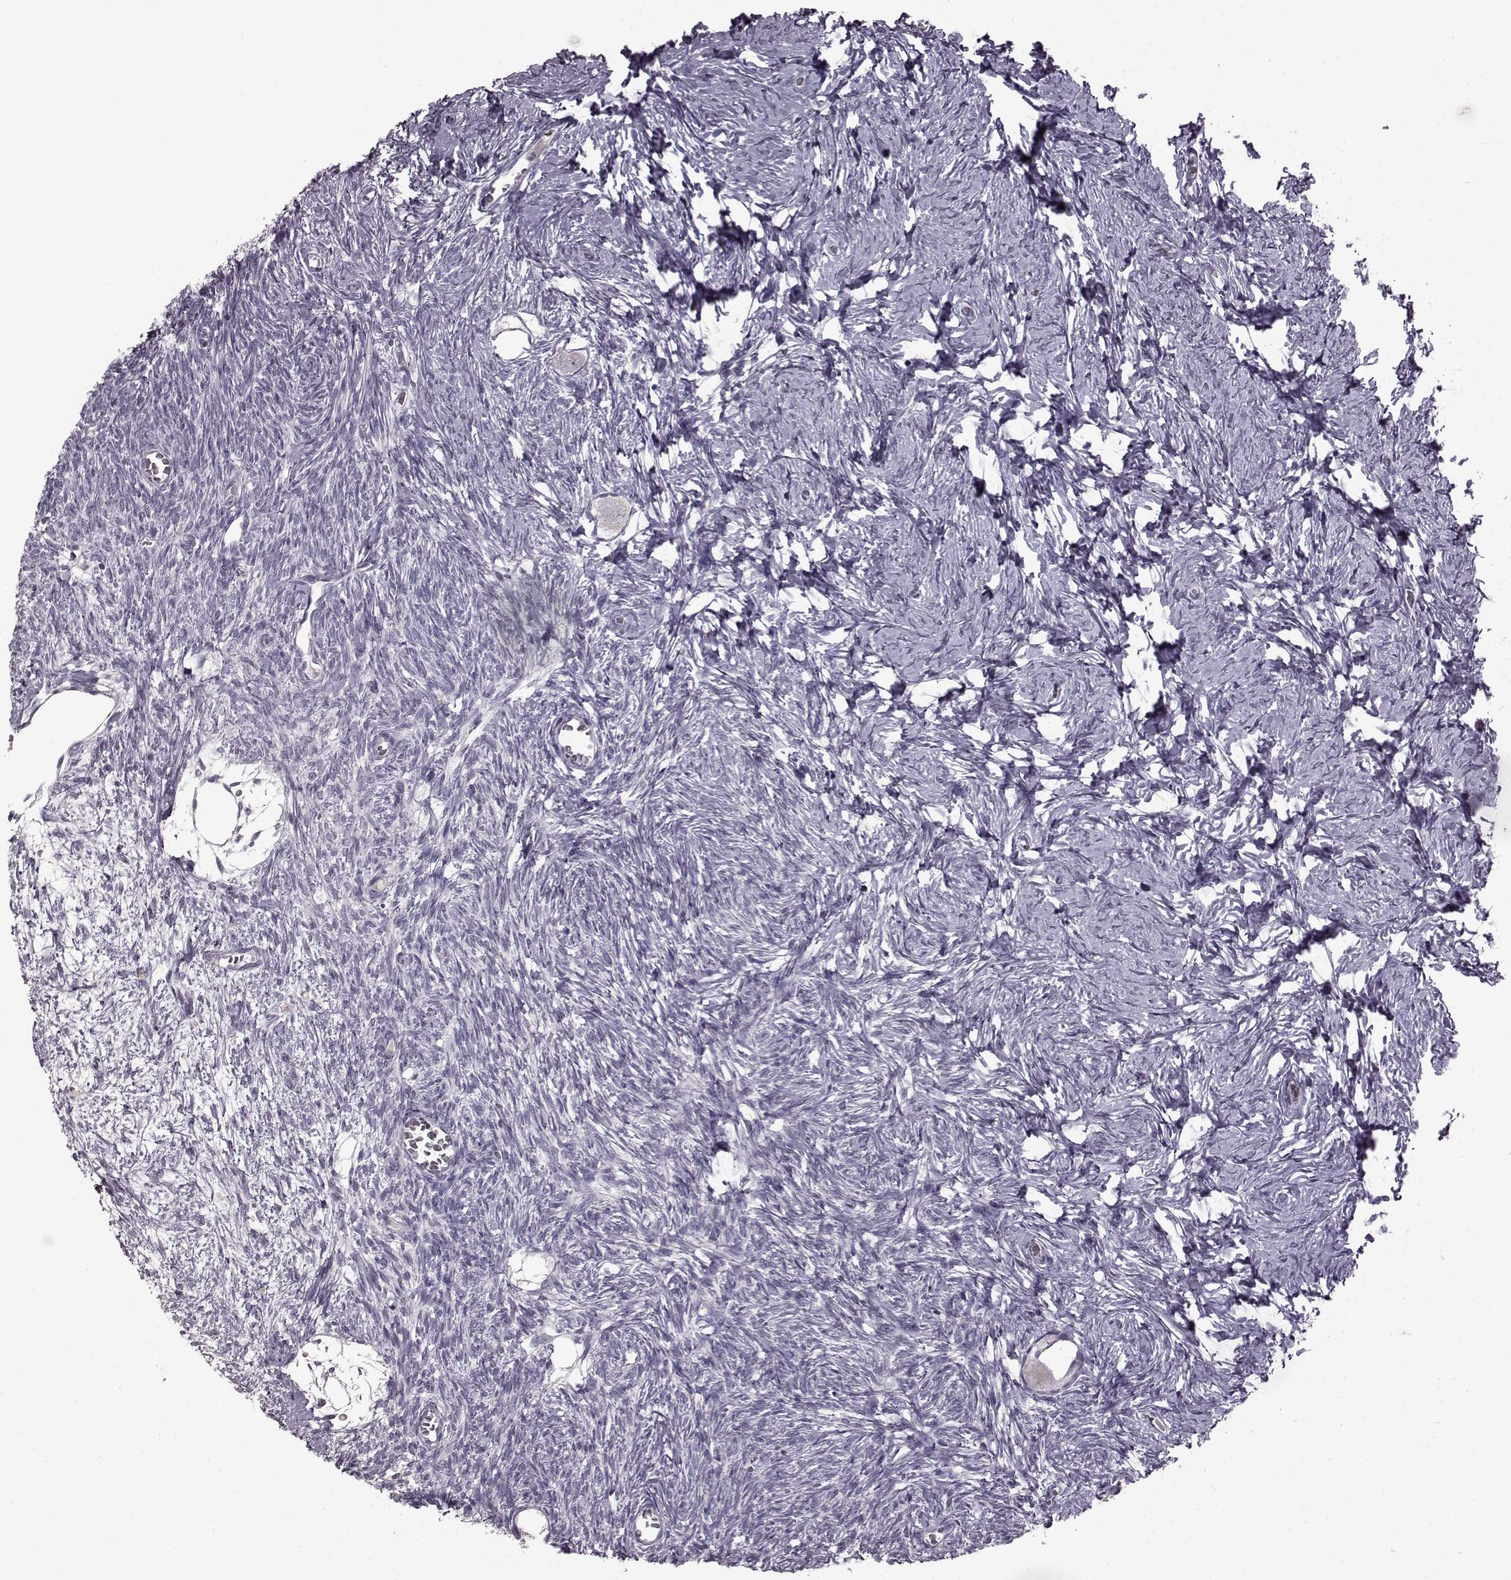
{"staining": {"intensity": "negative", "quantity": "none", "location": "none"}, "tissue": "ovary", "cell_type": "Follicle cells", "image_type": "normal", "snomed": [{"axis": "morphology", "description": "Normal tissue, NOS"}, {"axis": "topography", "description": "Ovary"}], "caption": "An image of human ovary is negative for staining in follicle cells. (Immunohistochemistry (ihc), brightfield microscopy, high magnification).", "gene": "LHB", "patient": {"sex": "female", "age": 27}}